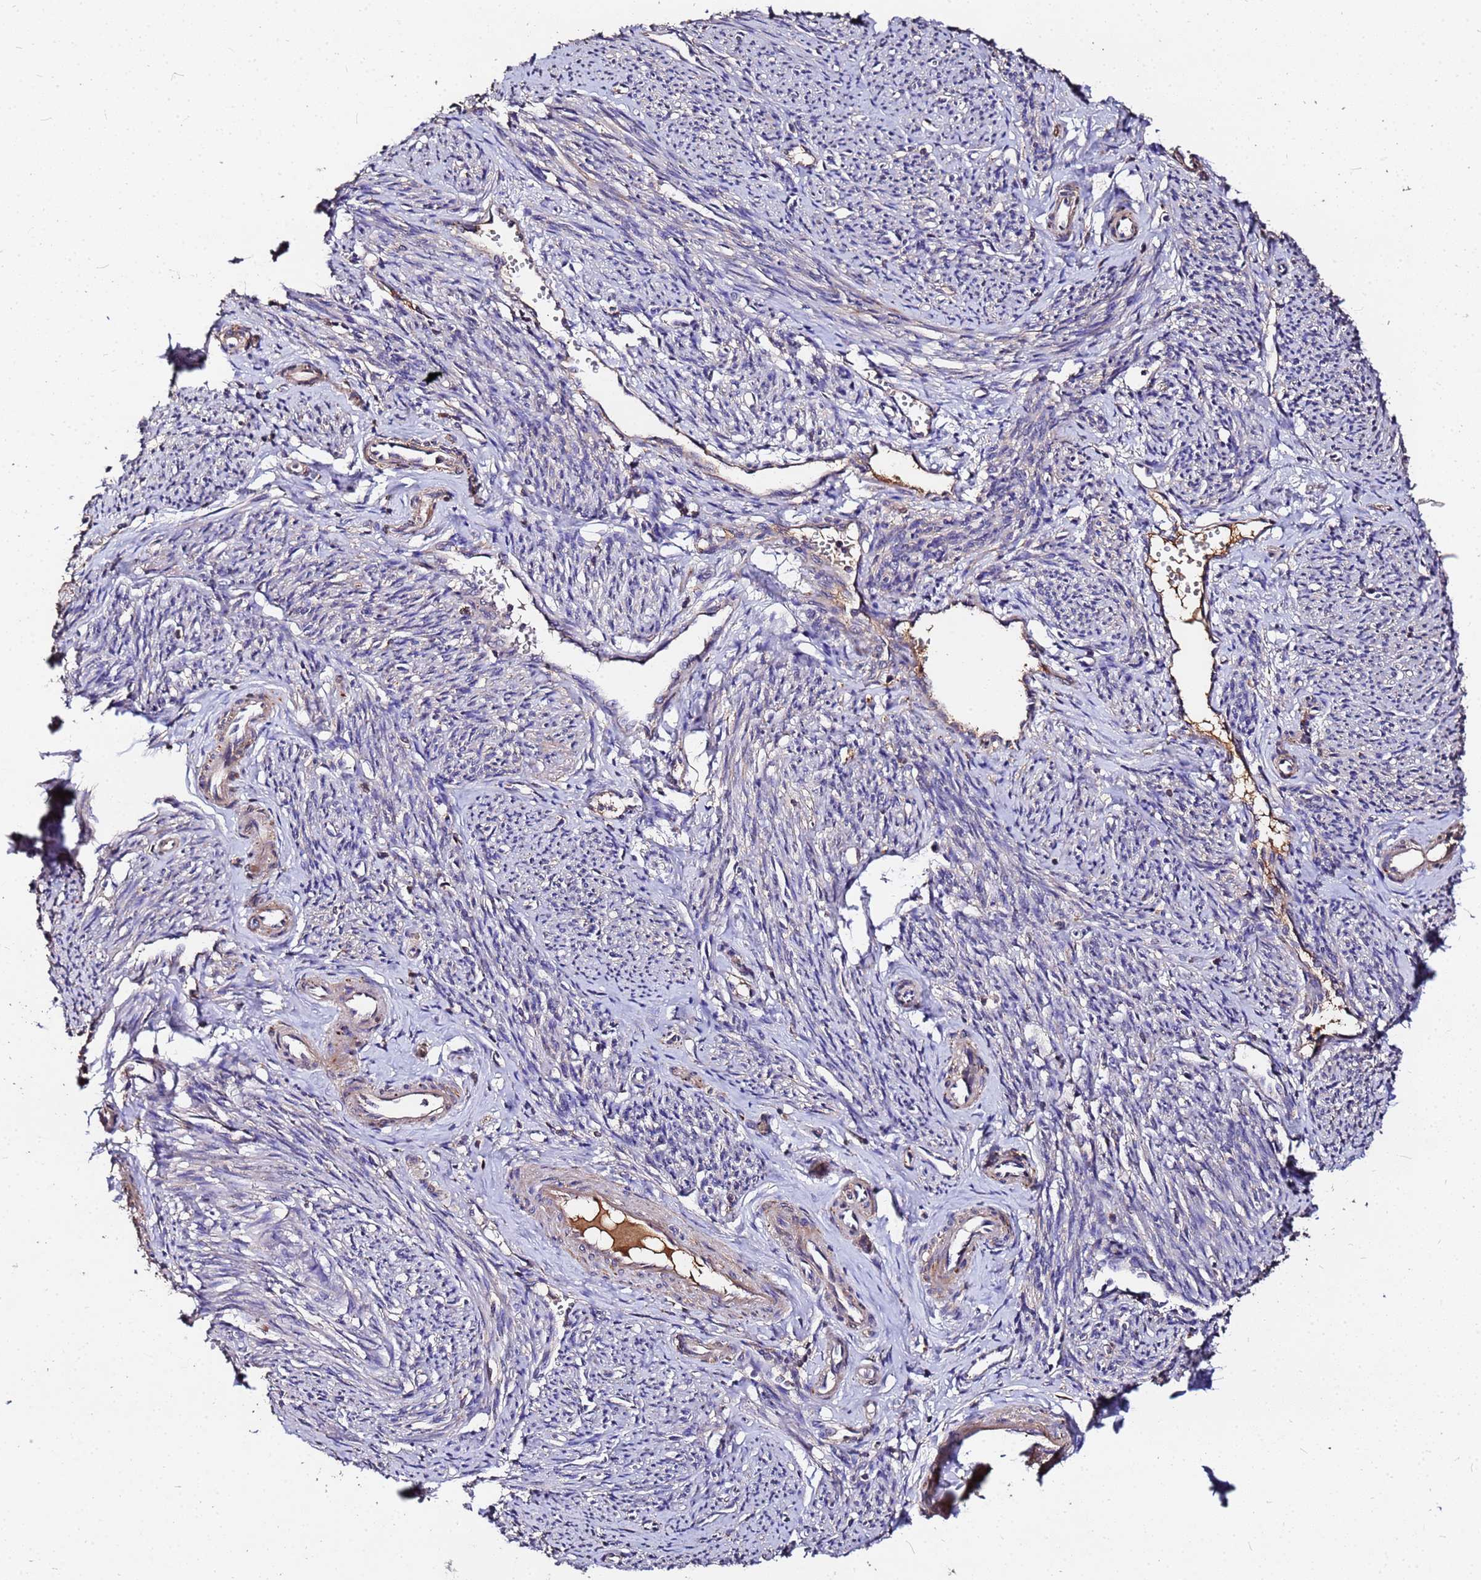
{"staining": {"intensity": "moderate", "quantity": "25%-75%", "location": "cytoplasmic/membranous"}, "tissue": "smooth muscle", "cell_type": "Smooth muscle cells", "image_type": "normal", "snomed": [{"axis": "morphology", "description": "Normal tissue, NOS"}, {"axis": "topography", "description": "Smooth muscle"}, {"axis": "topography", "description": "Uterus"}], "caption": "Protein staining reveals moderate cytoplasmic/membranous staining in about 25%-75% of smooth muscle cells in normal smooth muscle. (DAB IHC with brightfield microscopy, high magnification).", "gene": "MTERF1", "patient": {"sex": "female", "age": 59}}